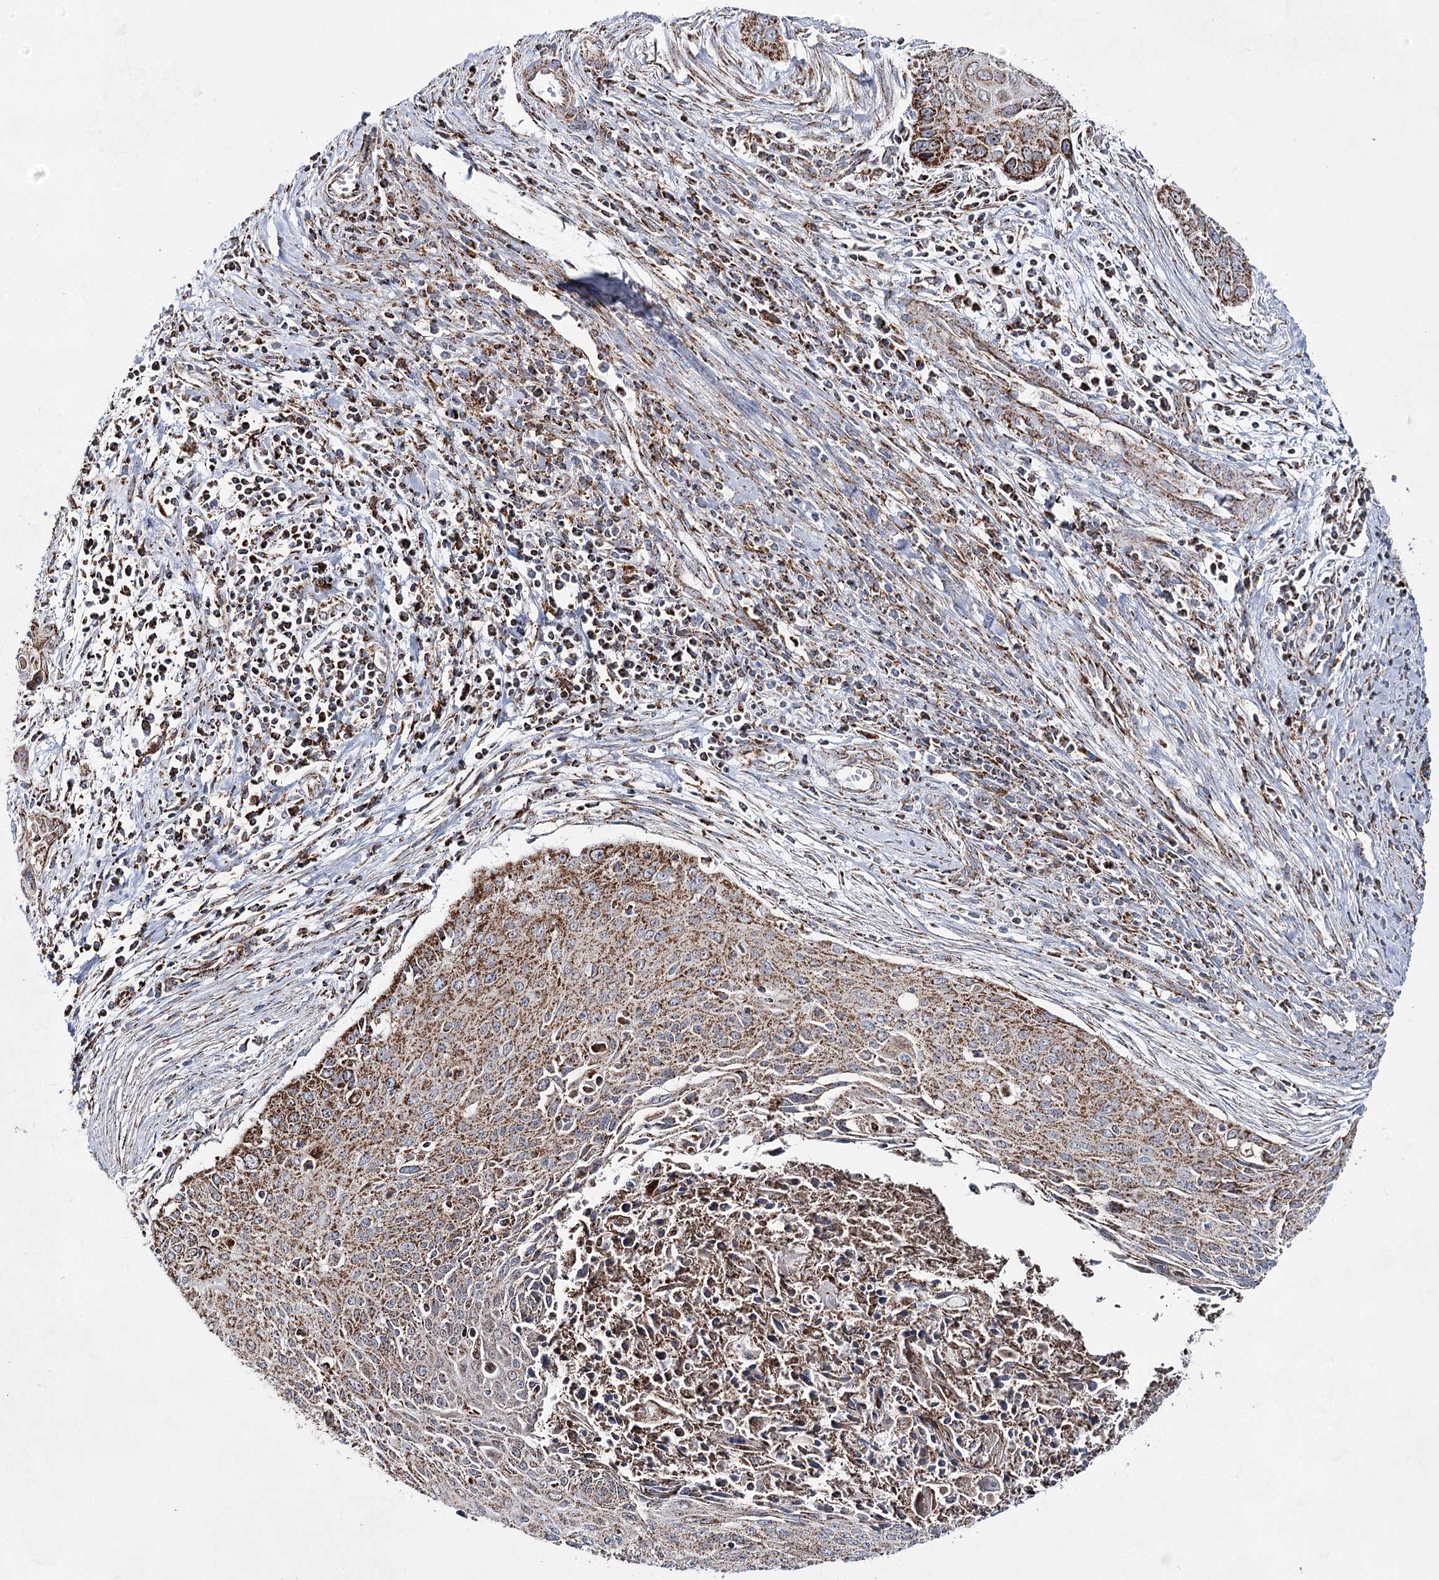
{"staining": {"intensity": "moderate", "quantity": ">75%", "location": "cytoplasmic/membranous"}, "tissue": "cervical cancer", "cell_type": "Tumor cells", "image_type": "cancer", "snomed": [{"axis": "morphology", "description": "Squamous cell carcinoma, NOS"}, {"axis": "topography", "description": "Cervix"}], "caption": "Immunohistochemical staining of human cervical cancer displays medium levels of moderate cytoplasmic/membranous protein expression in approximately >75% of tumor cells.", "gene": "CWF19L1", "patient": {"sex": "female", "age": 55}}